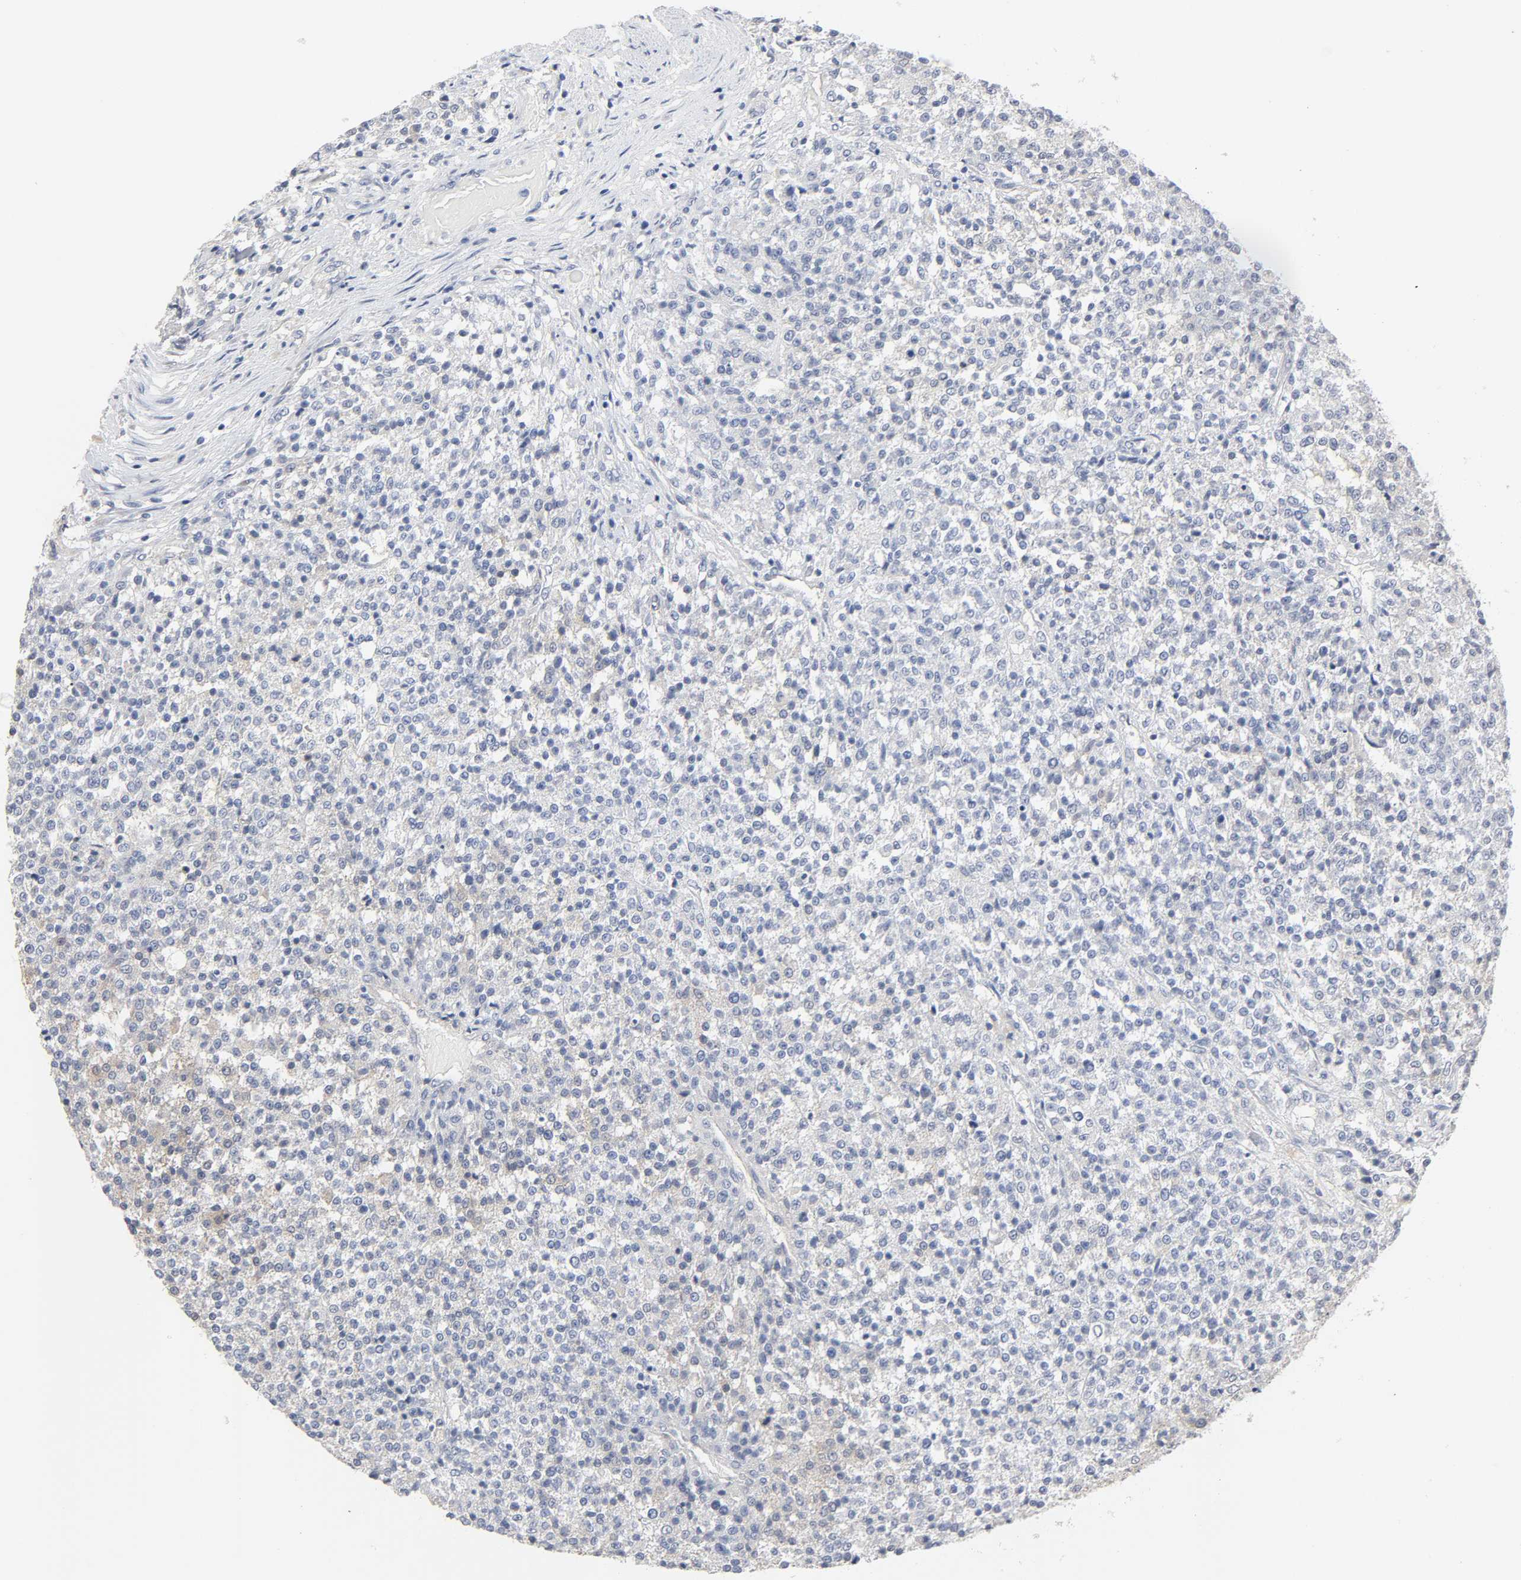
{"staining": {"intensity": "negative", "quantity": "none", "location": "none"}, "tissue": "testis cancer", "cell_type": "Tumor cells", "image_type": "cancer", "snomed": [{"axis": "morphology", "description": "Seminoma, NOS"}, {"axis": "topography", "description": "Testis"}], "caption": "Tumor cells are negative for protein expression in human testis seminoma.", "gene": "NDRG2", "patient": {"sex": "male", "age": 59}}